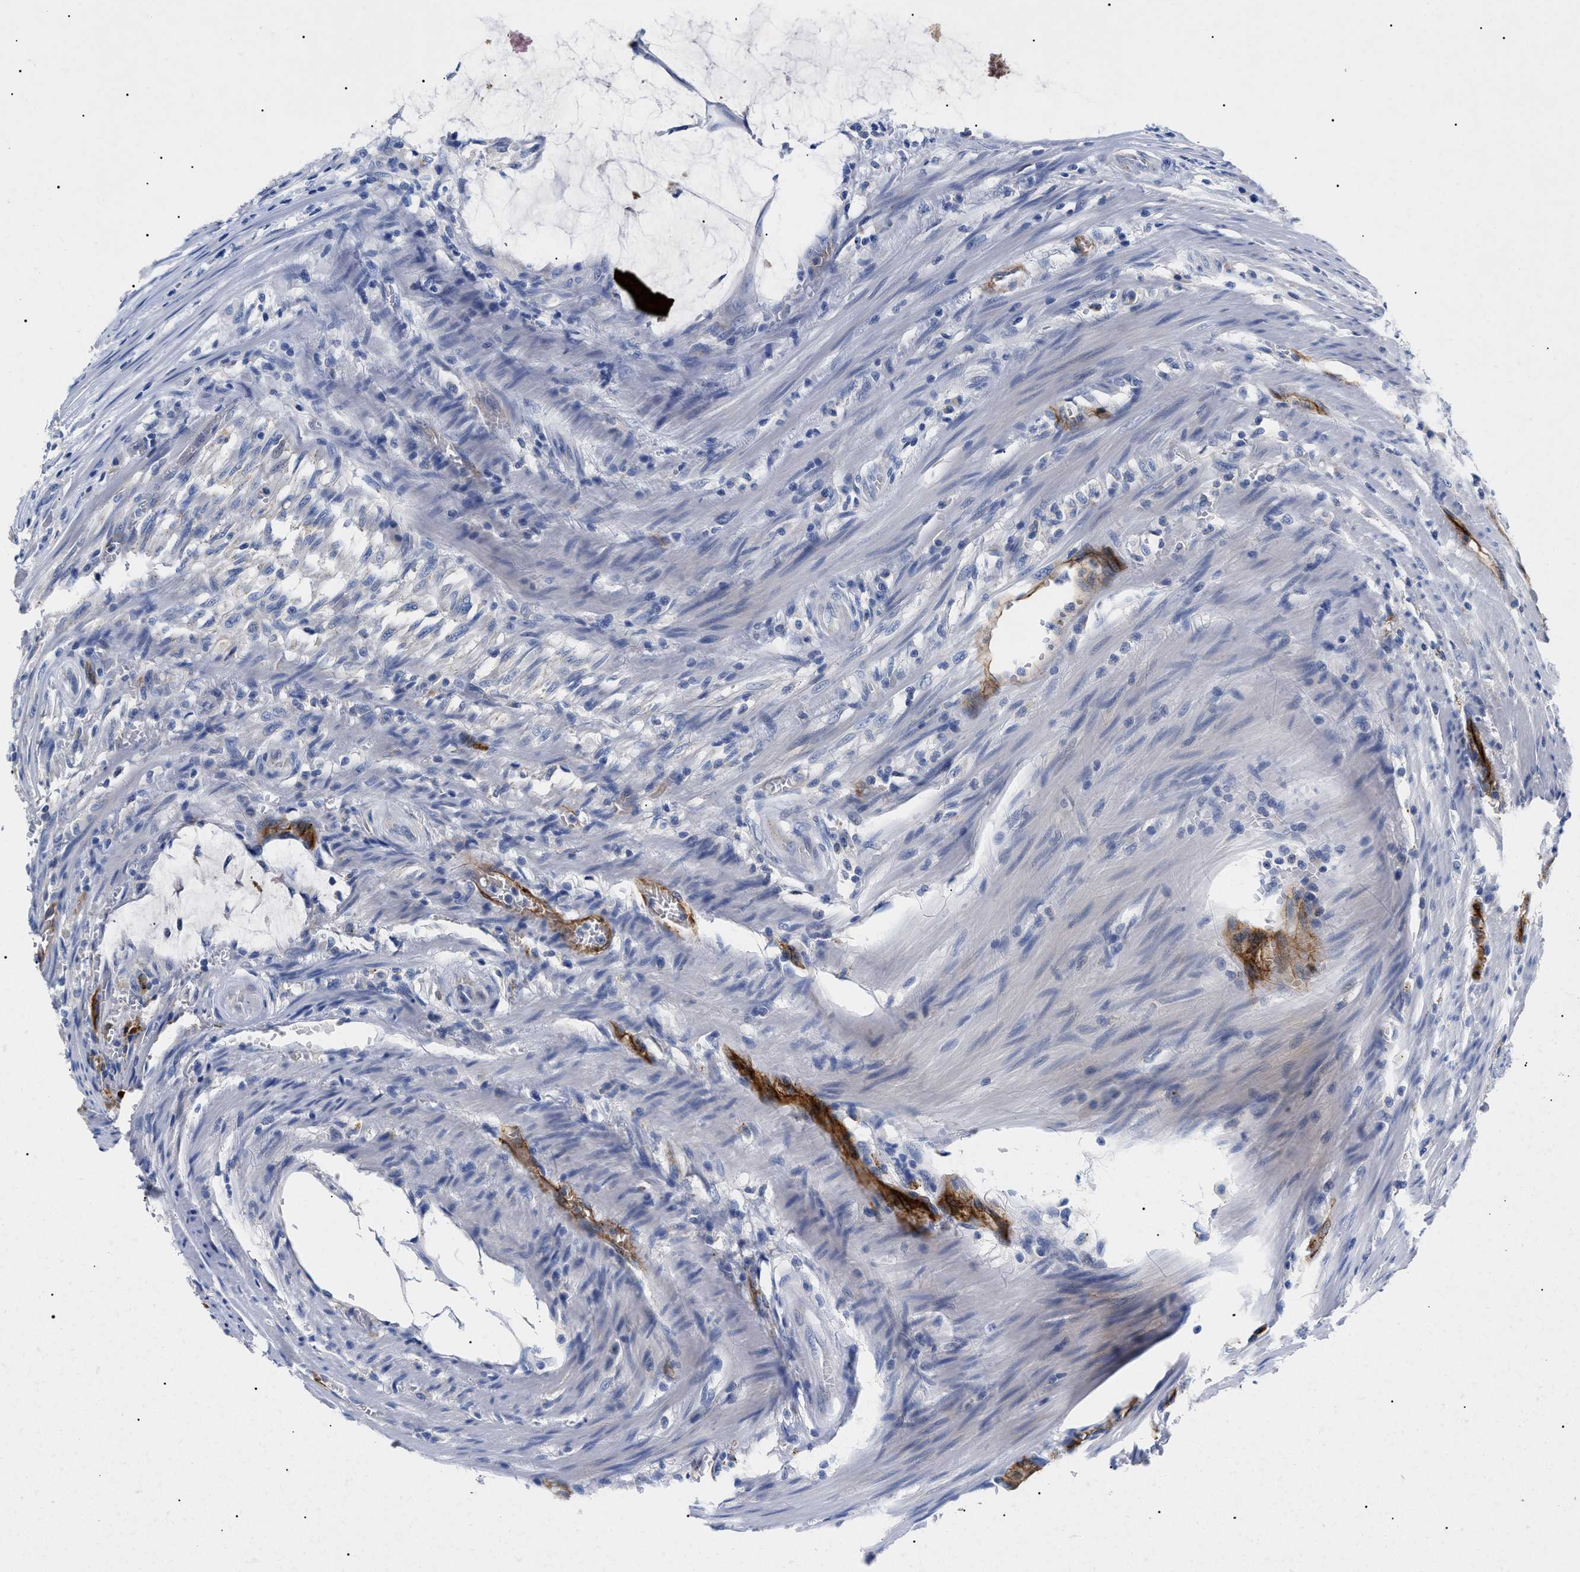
{"staining": {"intensity": "negative", "quantity": "none", "location": "none"}, "tissue": "colorectal cancer", "cell_type": "Tumor cells", "image_type": "cancer", "snomed": [{"axis": "morphology", "description": "Normal tissue, NOS"}, {"axis": "morphology", "description": "Adenocarcinoma, NOS"}, {"axis": "topography", "description": "Rectum"}], "caption": "DAB (3,3'-diaminobenzidine) immunohistochemical staining of human colorectal adenocarcinoma displays no significant staining in tumor cells.", "gene": "ACKR1", "patient": {"sex": "male", "age": 92}}